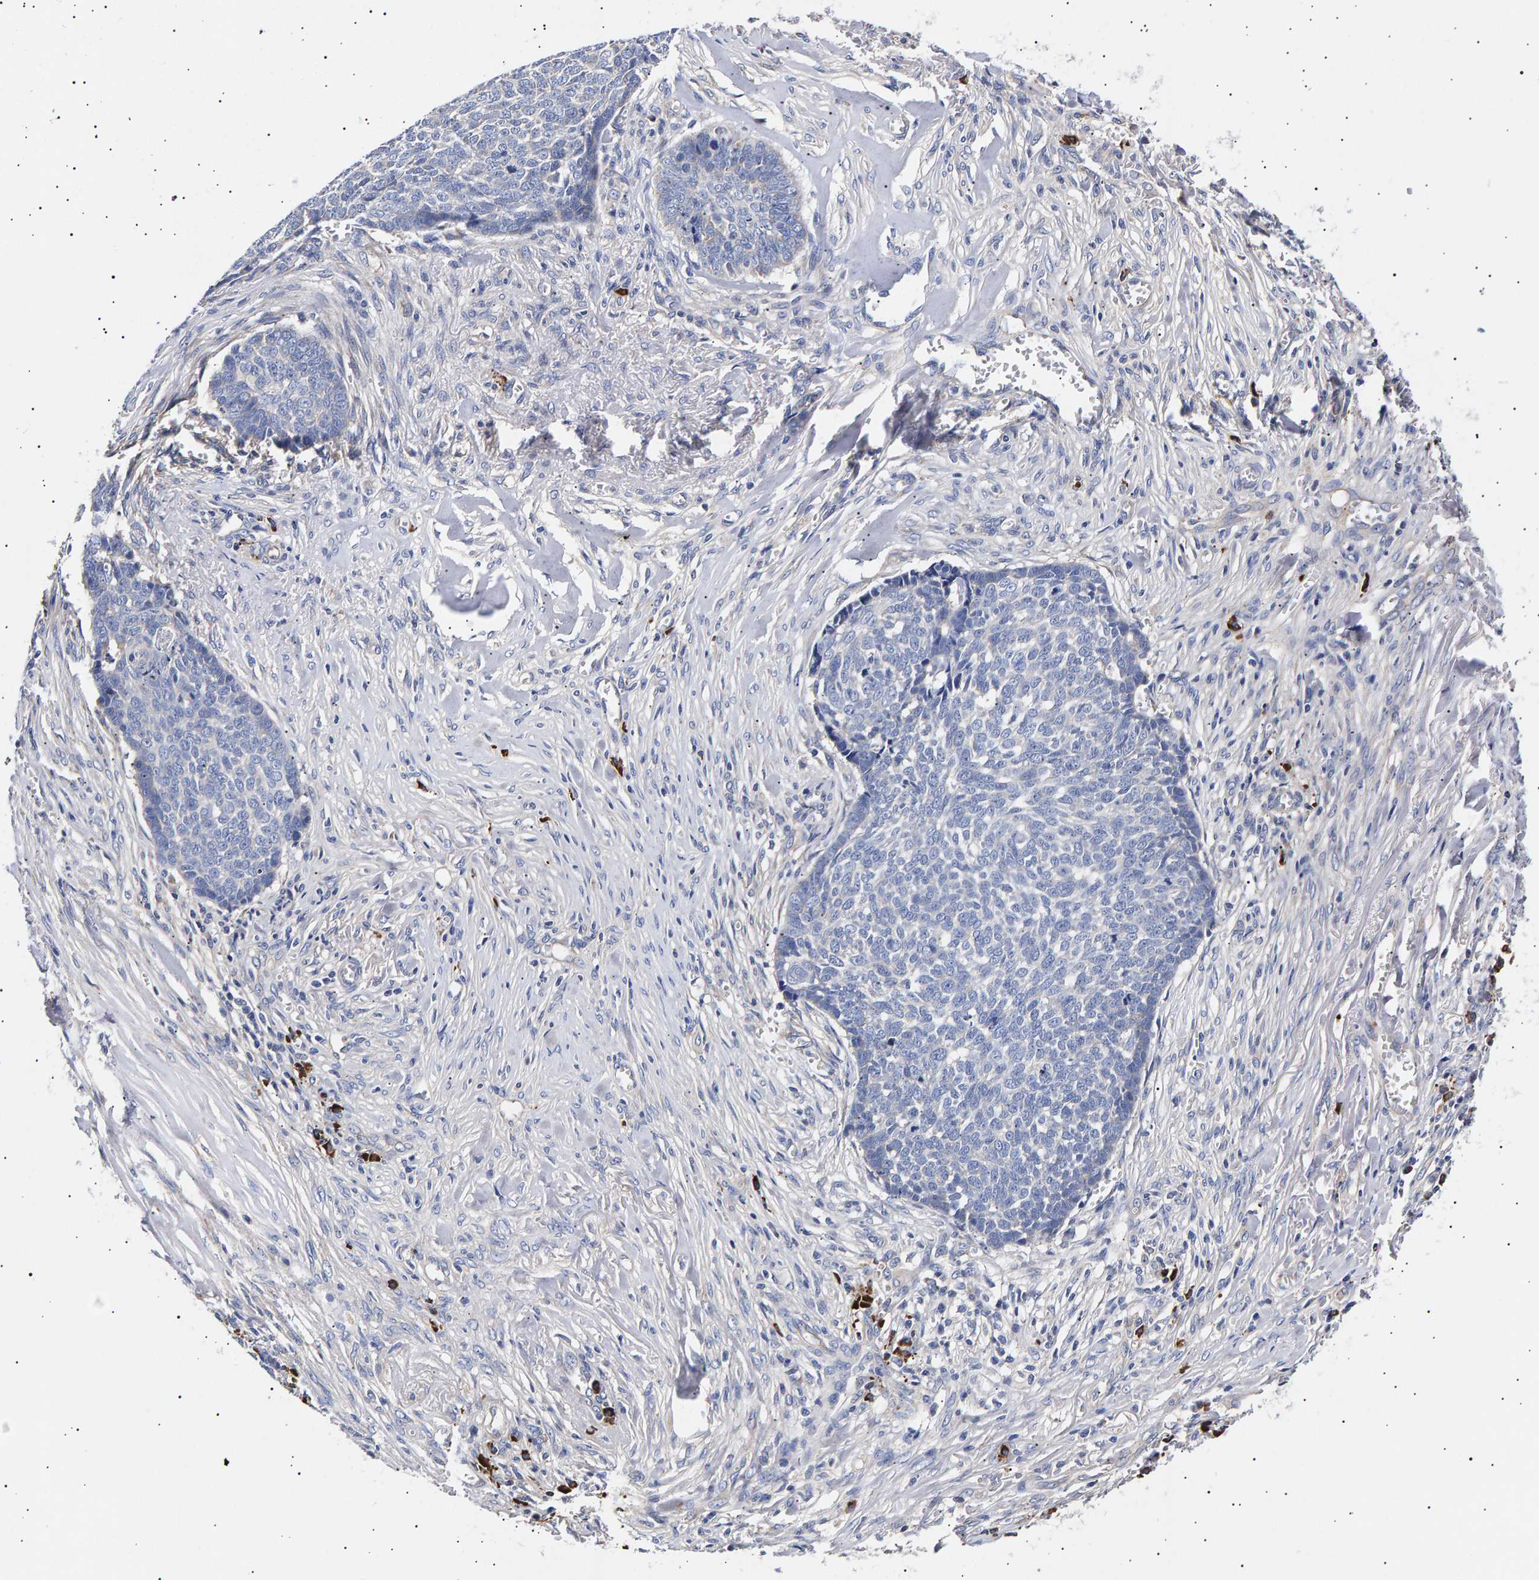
{"staining": {"intensity": "negative", "quantity": "none", "location": "none"}, "tissue": "skin cancer", "cell_type": "Tumor cells", "image_type": "cancer", "snomed": [{"axis": "morphology", "description": "Basal cell carcinoma"}, {"axis": "topography", "description": "Skin"}], "caption": "Immunohistochemistry (IHC) of skin basal cell carcinoma demonstrates no positivity in tumor cells.", "gene": "ANKRD40", "patient": {"sex": "male", "age": 84}}